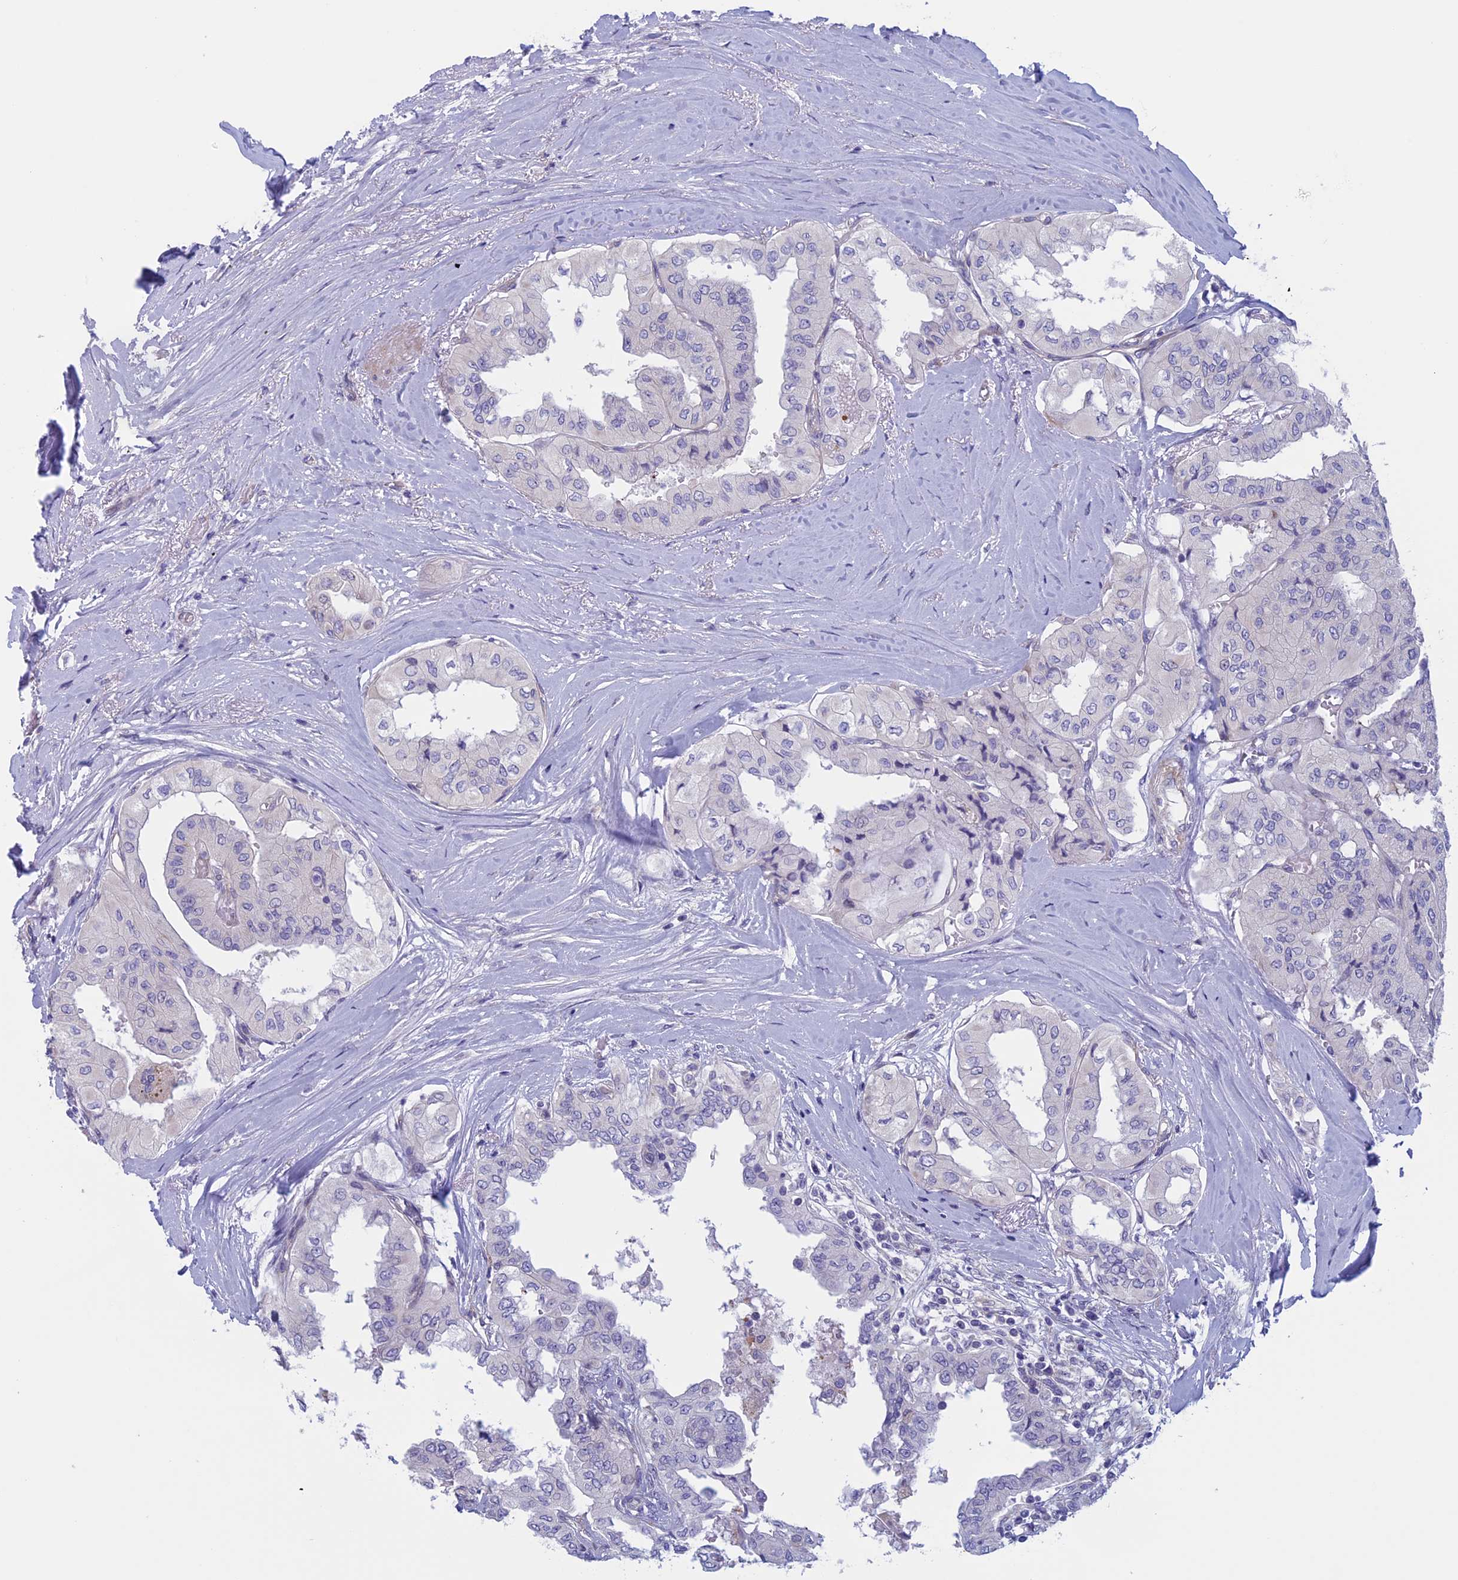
{"staining": {"intensity": "negative", "quantity": "none", "location": "none"}, "tissue": "thyroid cancer", "cell_type": "Tumor cells", "image_type": "cancer", "snomed": [{"axis": "morphology", "description": "Papillary adenocarcinoma, NOS"}, {"axis": "topography", "description": "Thyroid gland"}], "caption": "Immunohistochemical staining of thyroid cancer demonstrates no significant positivity in tumor cells.", "gene": "CNOT6L", "patient": {"sex": "female", "age": 59}}